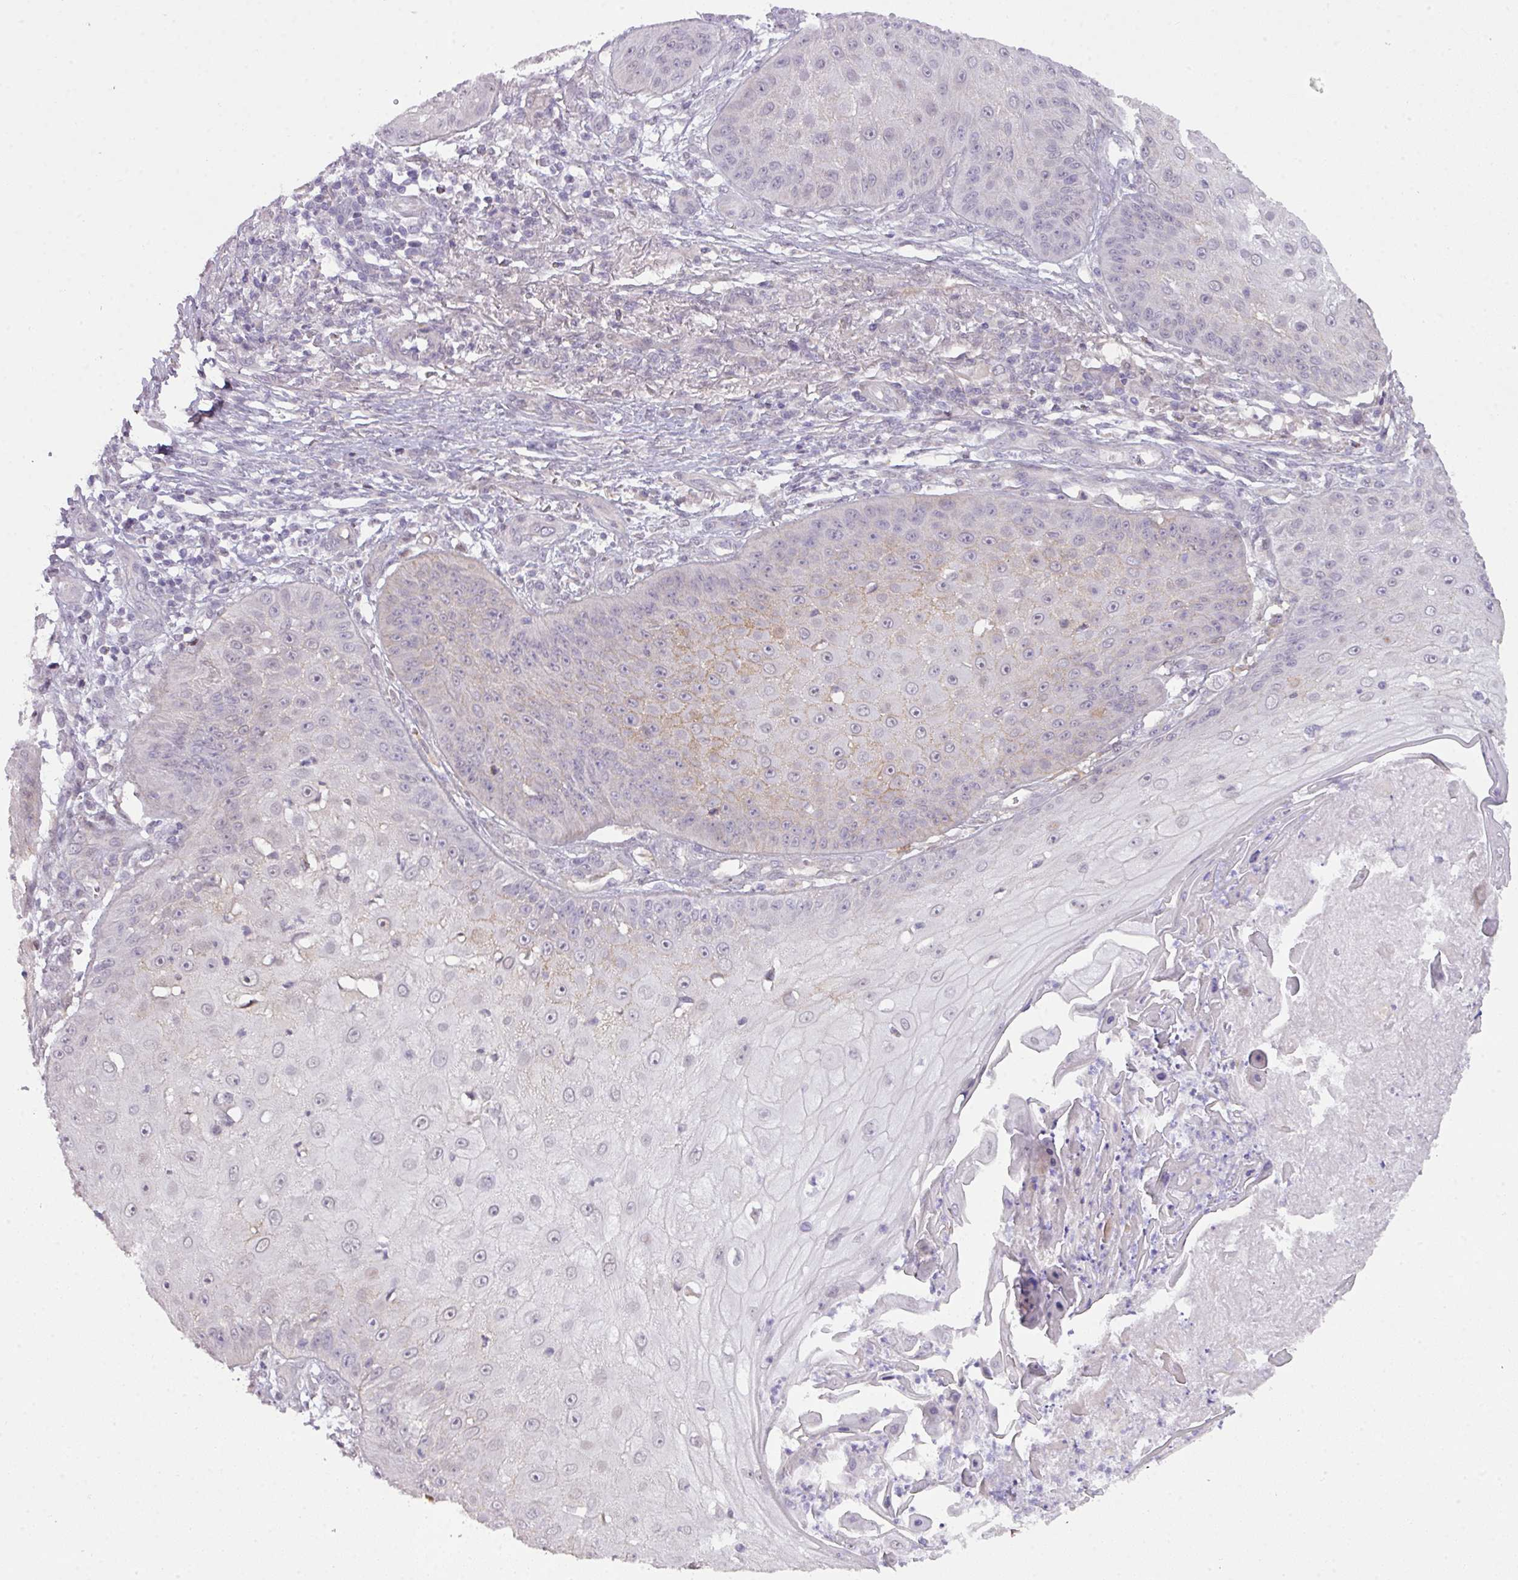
{"staining": {"intensity": "weak", "quantity": "<25%", "location": "cytoplasmic/membranous"}, "tissue": "skin cancer", "cell_type": "Tumor cells", "image_type": "cancer", "snomed": [{"axis": "morphology", "description": "Squamous cell carcinoma, NOS"}, {"axis": "topography", "description": "Skin"}], "caption": "The IHC photomicrograph has no significant positivity in tumor cells of skin cancer tissue. The staining was performed using DAB (3,3'-diaminobenzidine) to visualize the protein expression in brown, while the nuclei were stained in blue with hematoxylin (Magnification: 20x).", "gene": "ANKRD13B", "patient": {"sex": "male", "age": 70}}